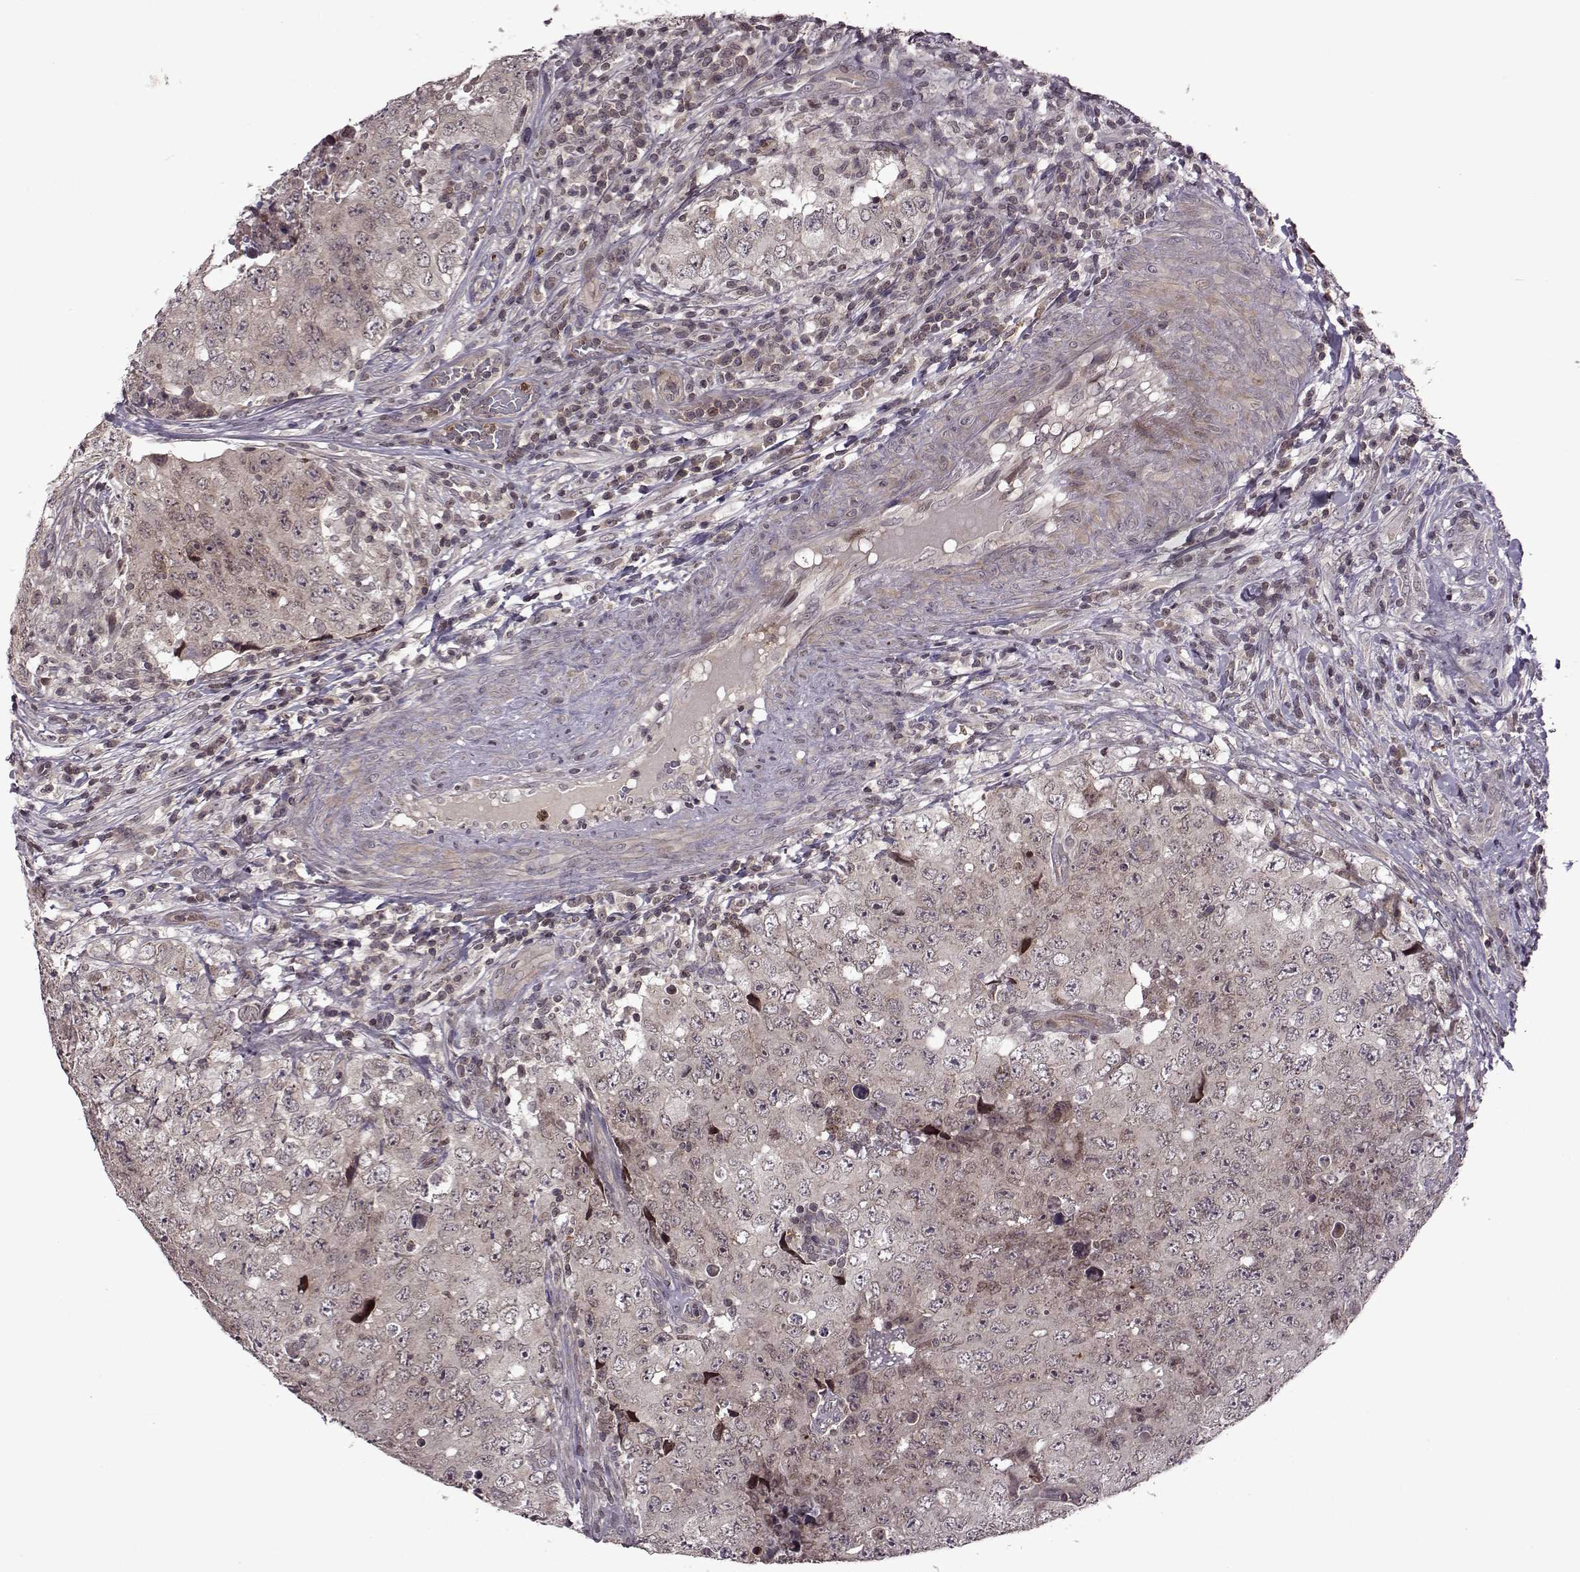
{"staining": {"intensity": "weak", "quantity": "<25%", "location": "cytoplasmic/membranous"}, "tissue": "testis cancer", "cell_type": "Tumor cells", "image_type": "cancer", "snomed": [{"axis": "morphology", "description": "Seminoma, NOS"}, {"axis": "topography", "description": "Testis"}], "caption": "Immunohistochemical staining of testis cancer (seminoma) demonstrates no significant staining in tumor cells.", "gene": "TRMU", "patient": {"sex": "male", "age": 34}}